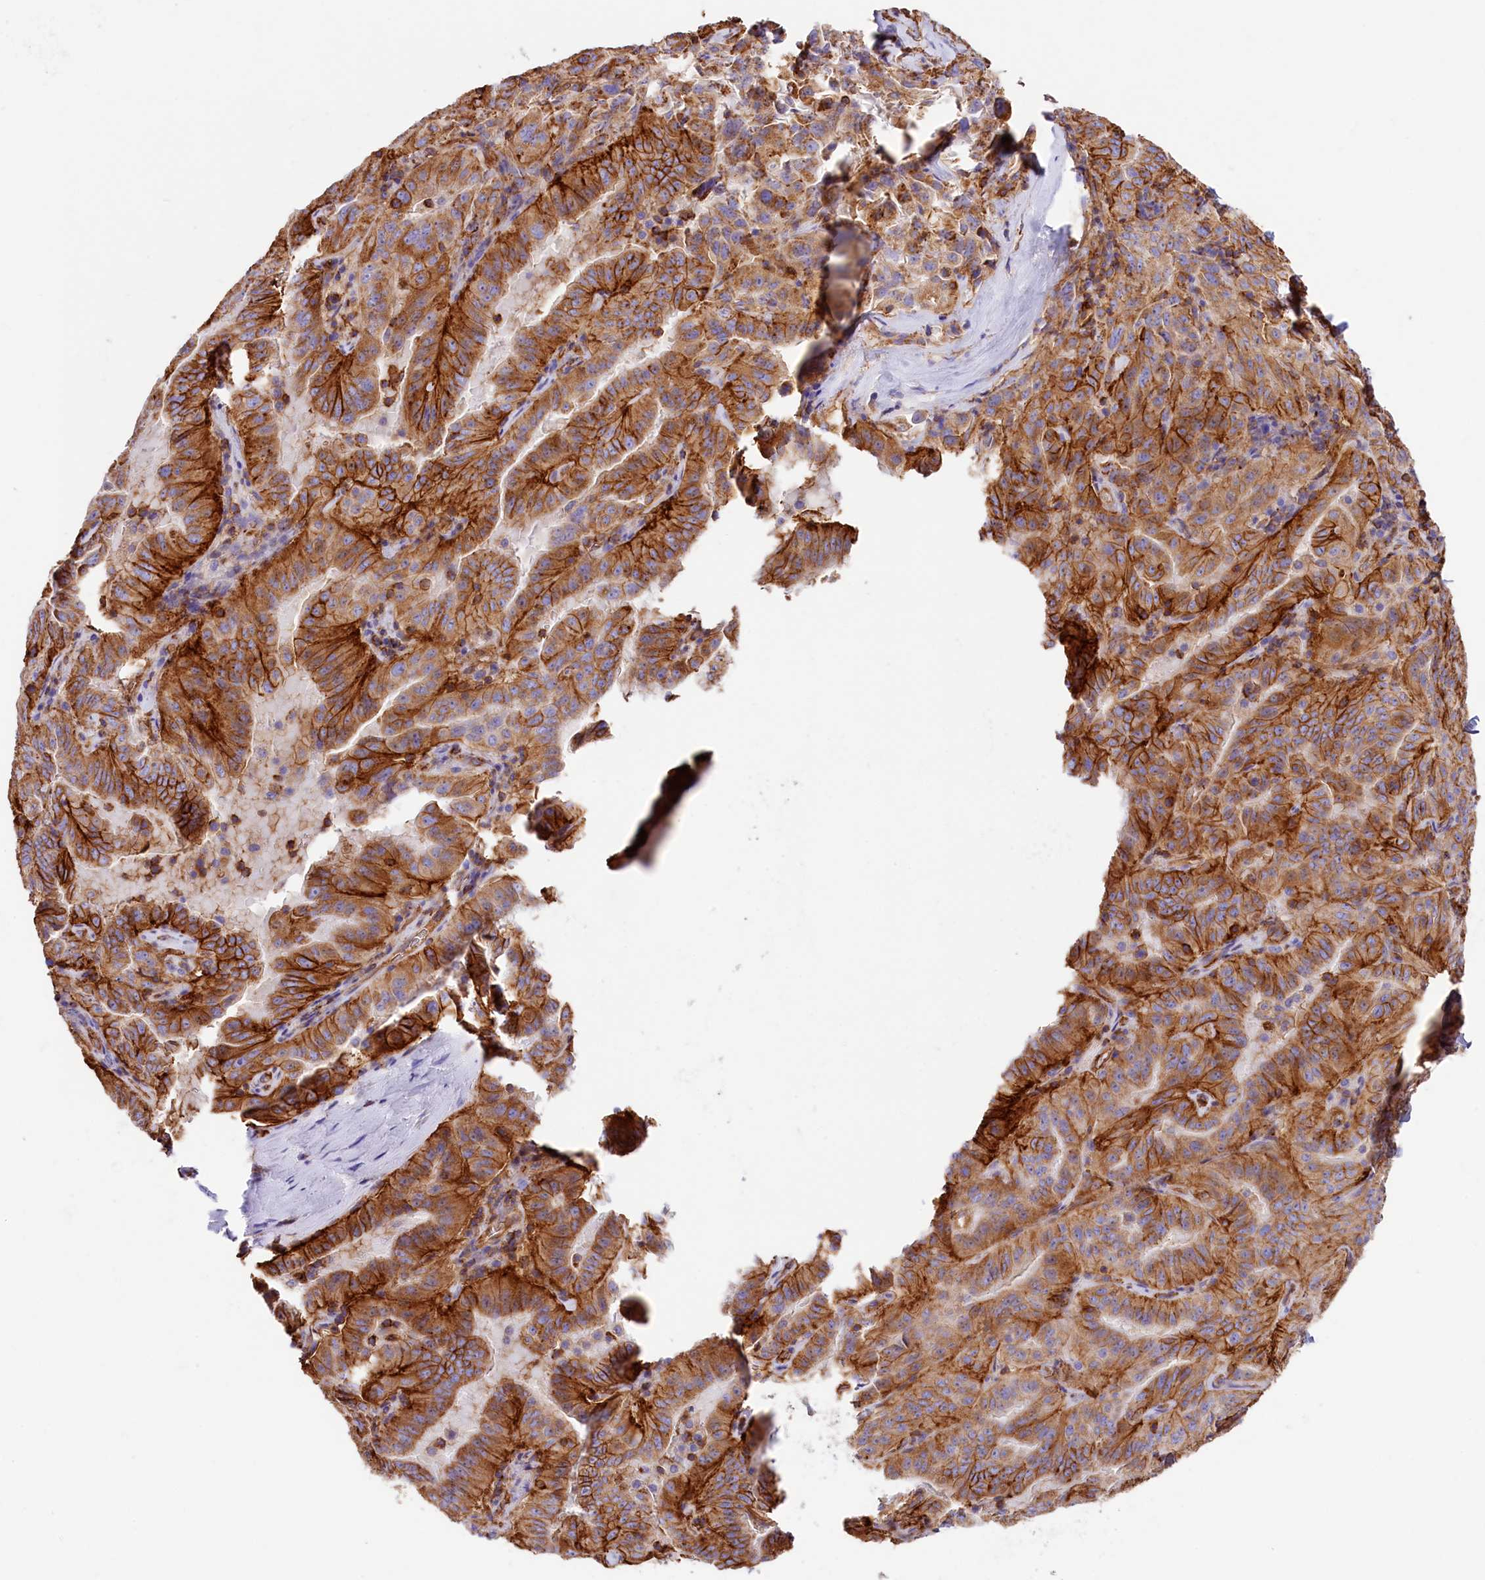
{"staining": {"intensity": "strong", "quantity": ">75%", "location": "cytoplasmic/membranous"}, "tissue": "pancreatic cancer", "cell_type": "Tumor cells", "image_type": "cancer", "snomed": [{"axis": "morphology", "description": "Adenocarcinoma, NOS"}, {"axis": "topography", "description": "Pancreas"}], "caption": "Pancreatic cancer stained with IHC reveals strong cytoplasmic/membranous staining in about >75% of tumor cells.", "gene": "ATP2B4", "patient": {"sex": "male", "age": 63}}